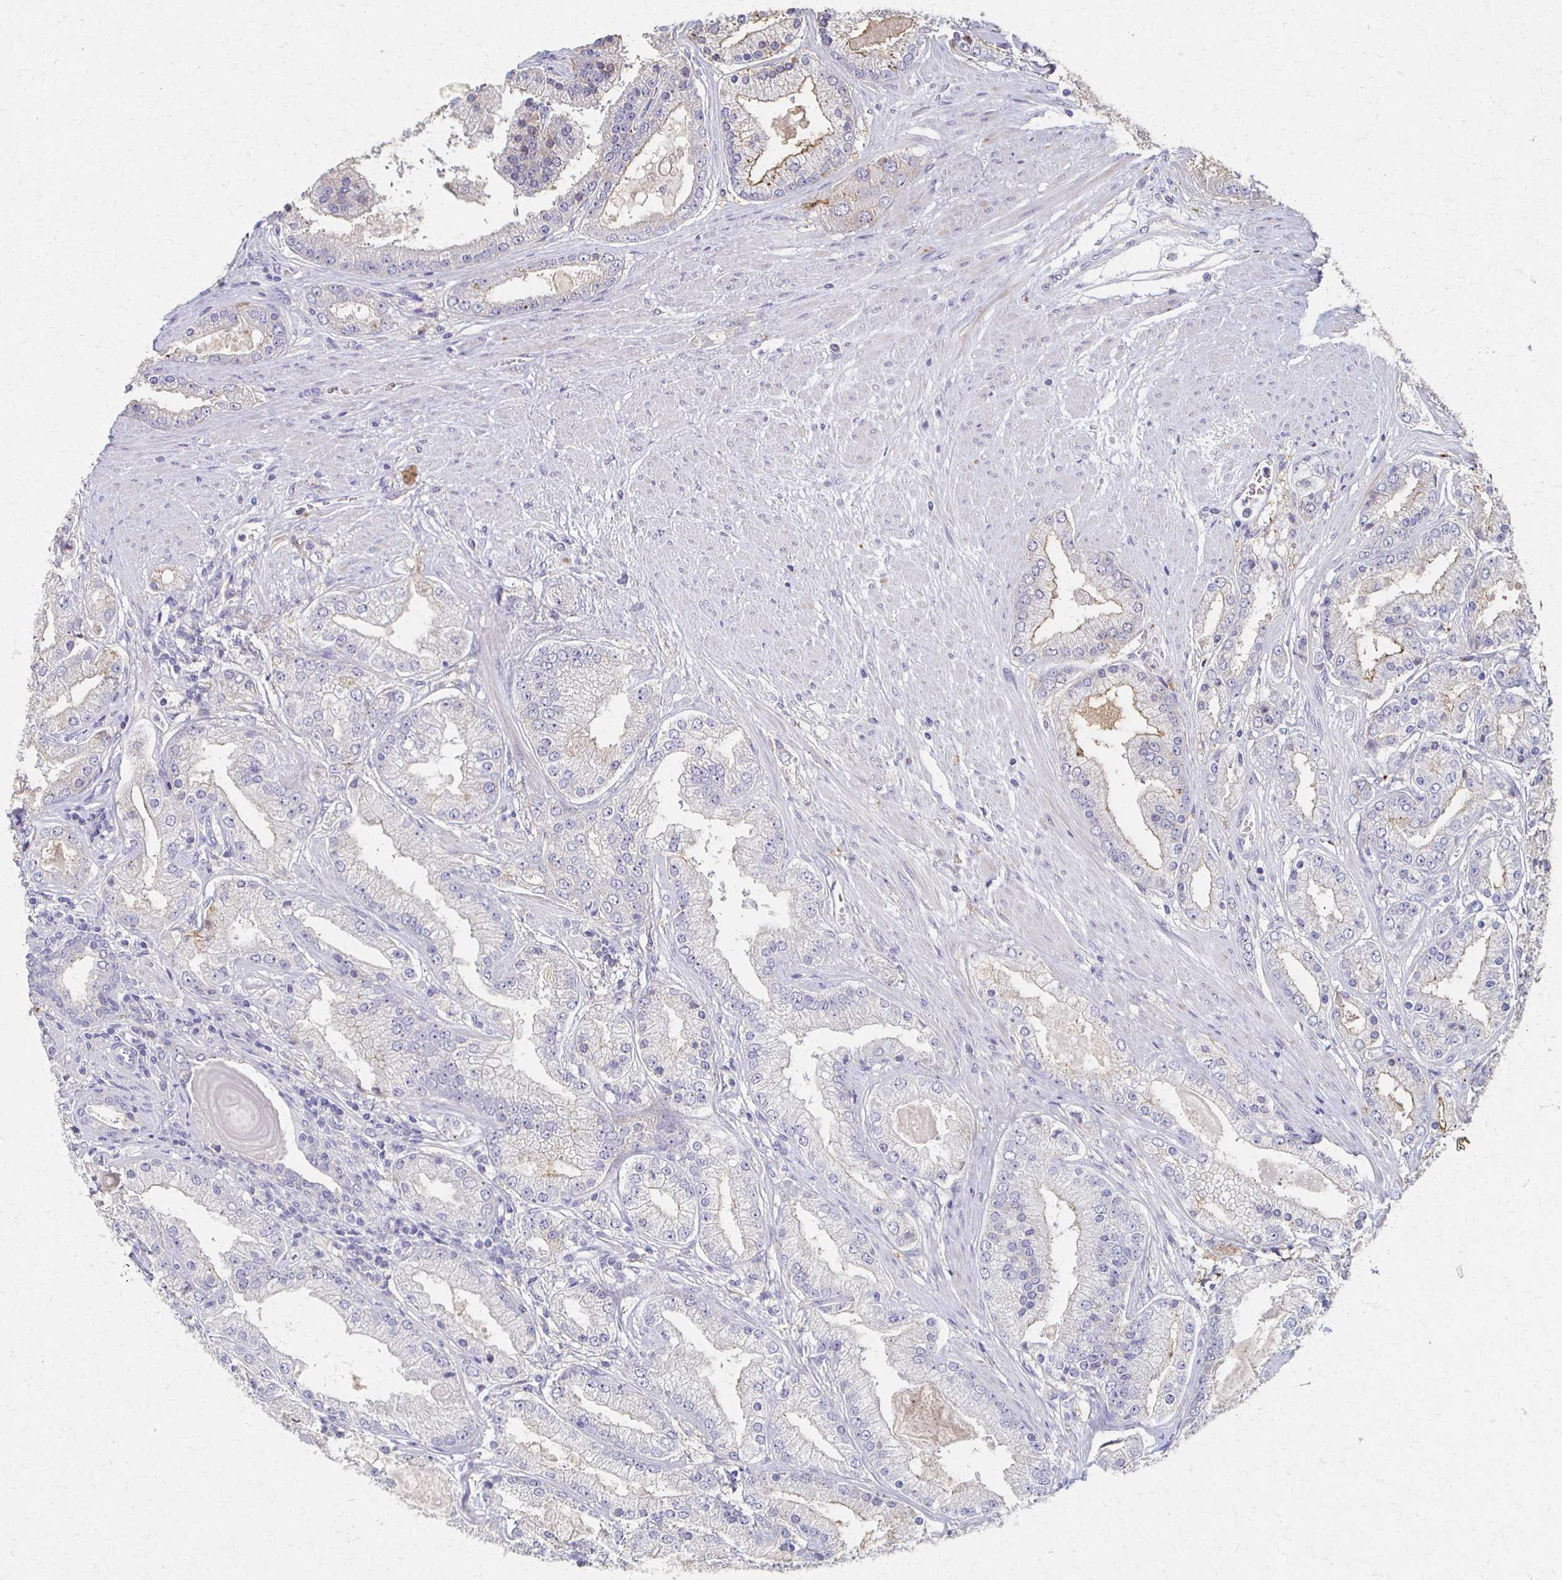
{"staining": {"intensity": "weak", "quantity": "<25%", "location": "cytoplasmic/membranous"}, "tissue": "prostate cancer", "cell_type": "Tumor cells", "image_type": "cancer", "snomed": [{"axis": "morphology", "description": "Adenocarcinoma, High grade"}, {"axis": "topography", "description": "Prostate"}], "caption": "The immunohistochemistry micrograph has no significant positivity in tumor cells of prostate high-grade adenocarcinoma tissue.", "gene": "CX3CR1", "patient": {"sex": "male", "age": 67}}